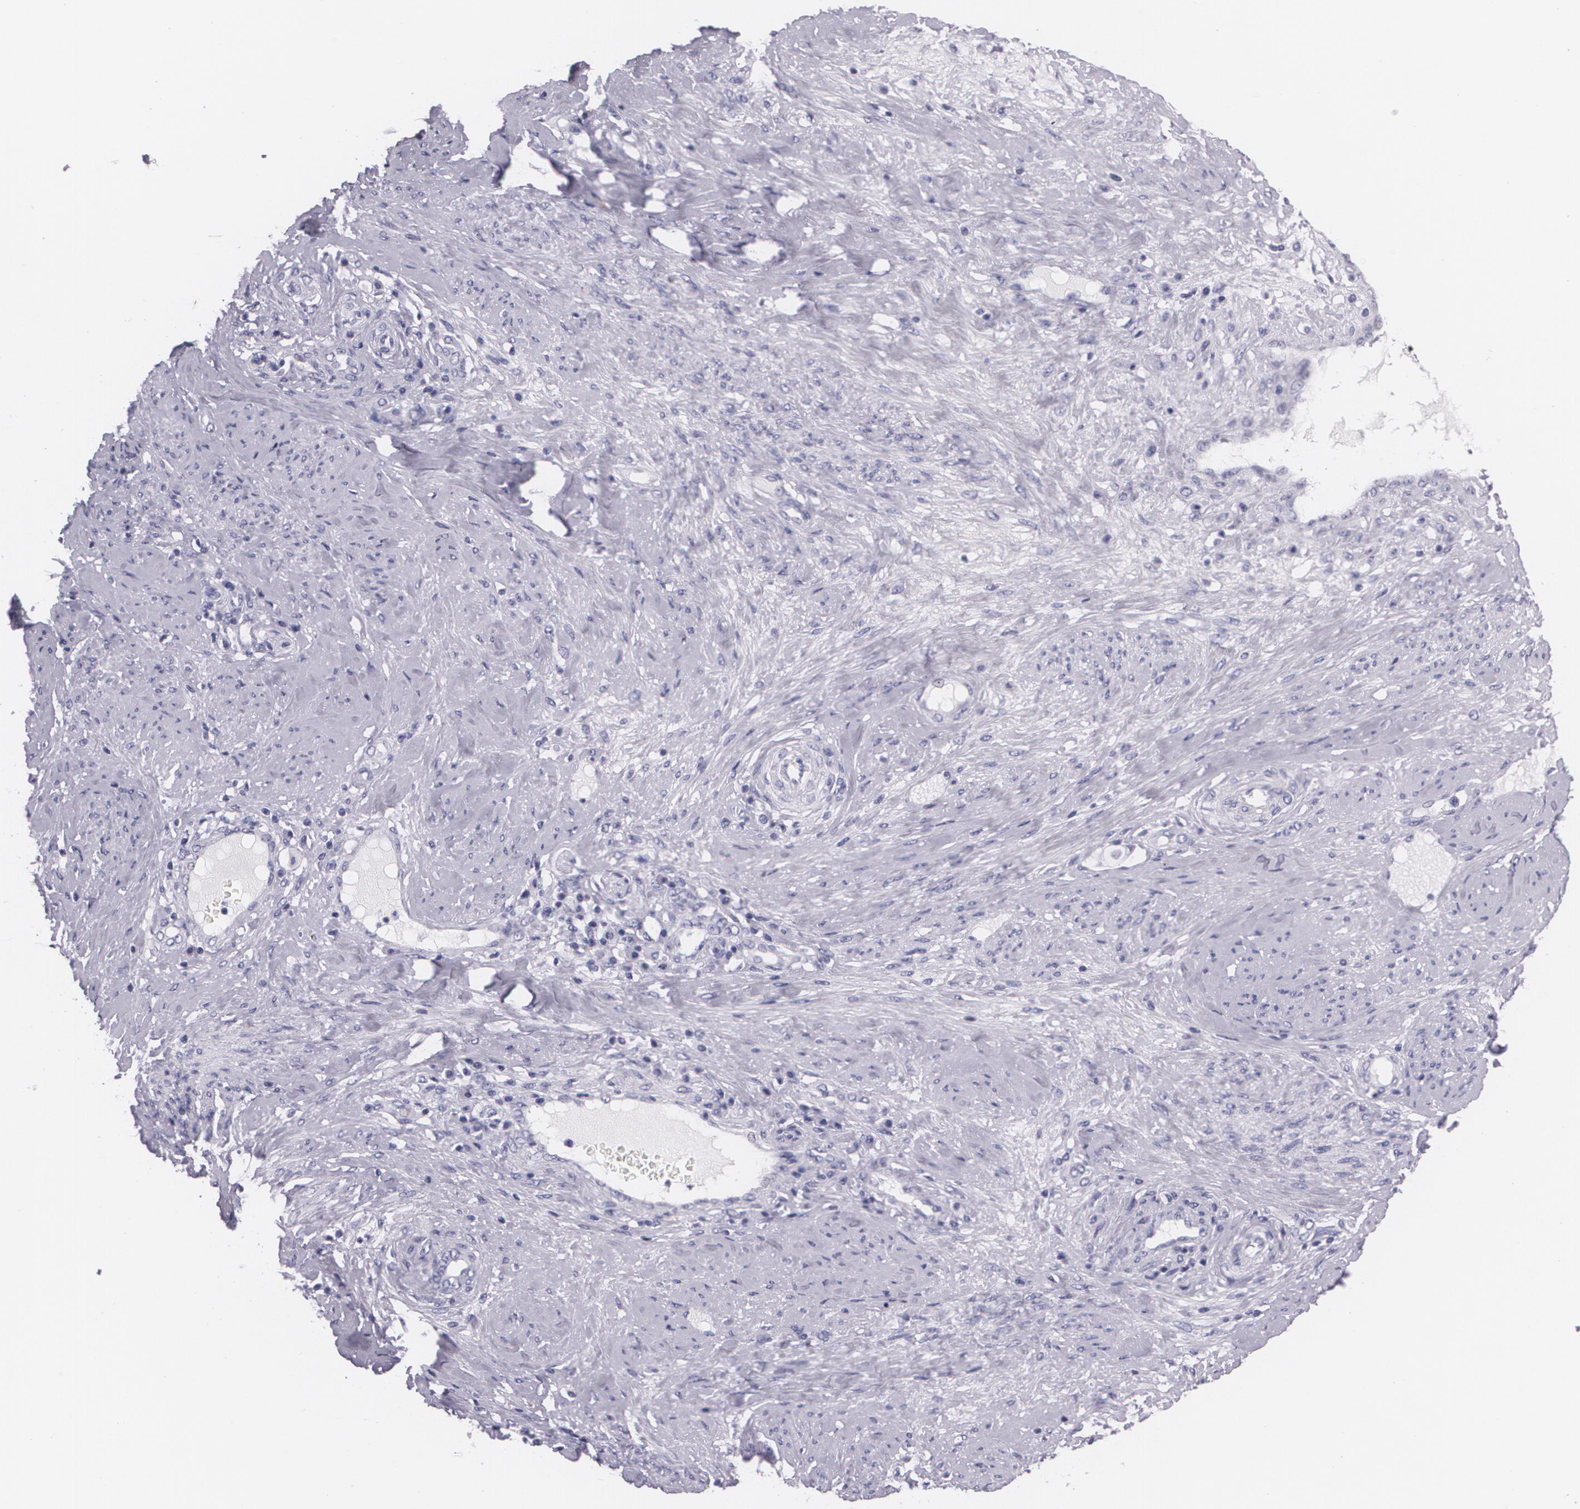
{"staining": {"intensity": "negative", "quantity": "none", "location": "none"}, "tissue": "cervical cancer", "cell_type": "Tumor cells", "image_type": "cancer", "snomed": [{"axis": "morphology", "description": "Squamous cell carcinoma, NOS"}, {"axis": "topography", "description": "Cervix"}], "caption": "Immunohistochemical staining of squamous cell carcinoma (cervical) displays no significant expression in tumor cells.", "gene": "DLG4", "patient": {"sex": "female", "age": 41}}